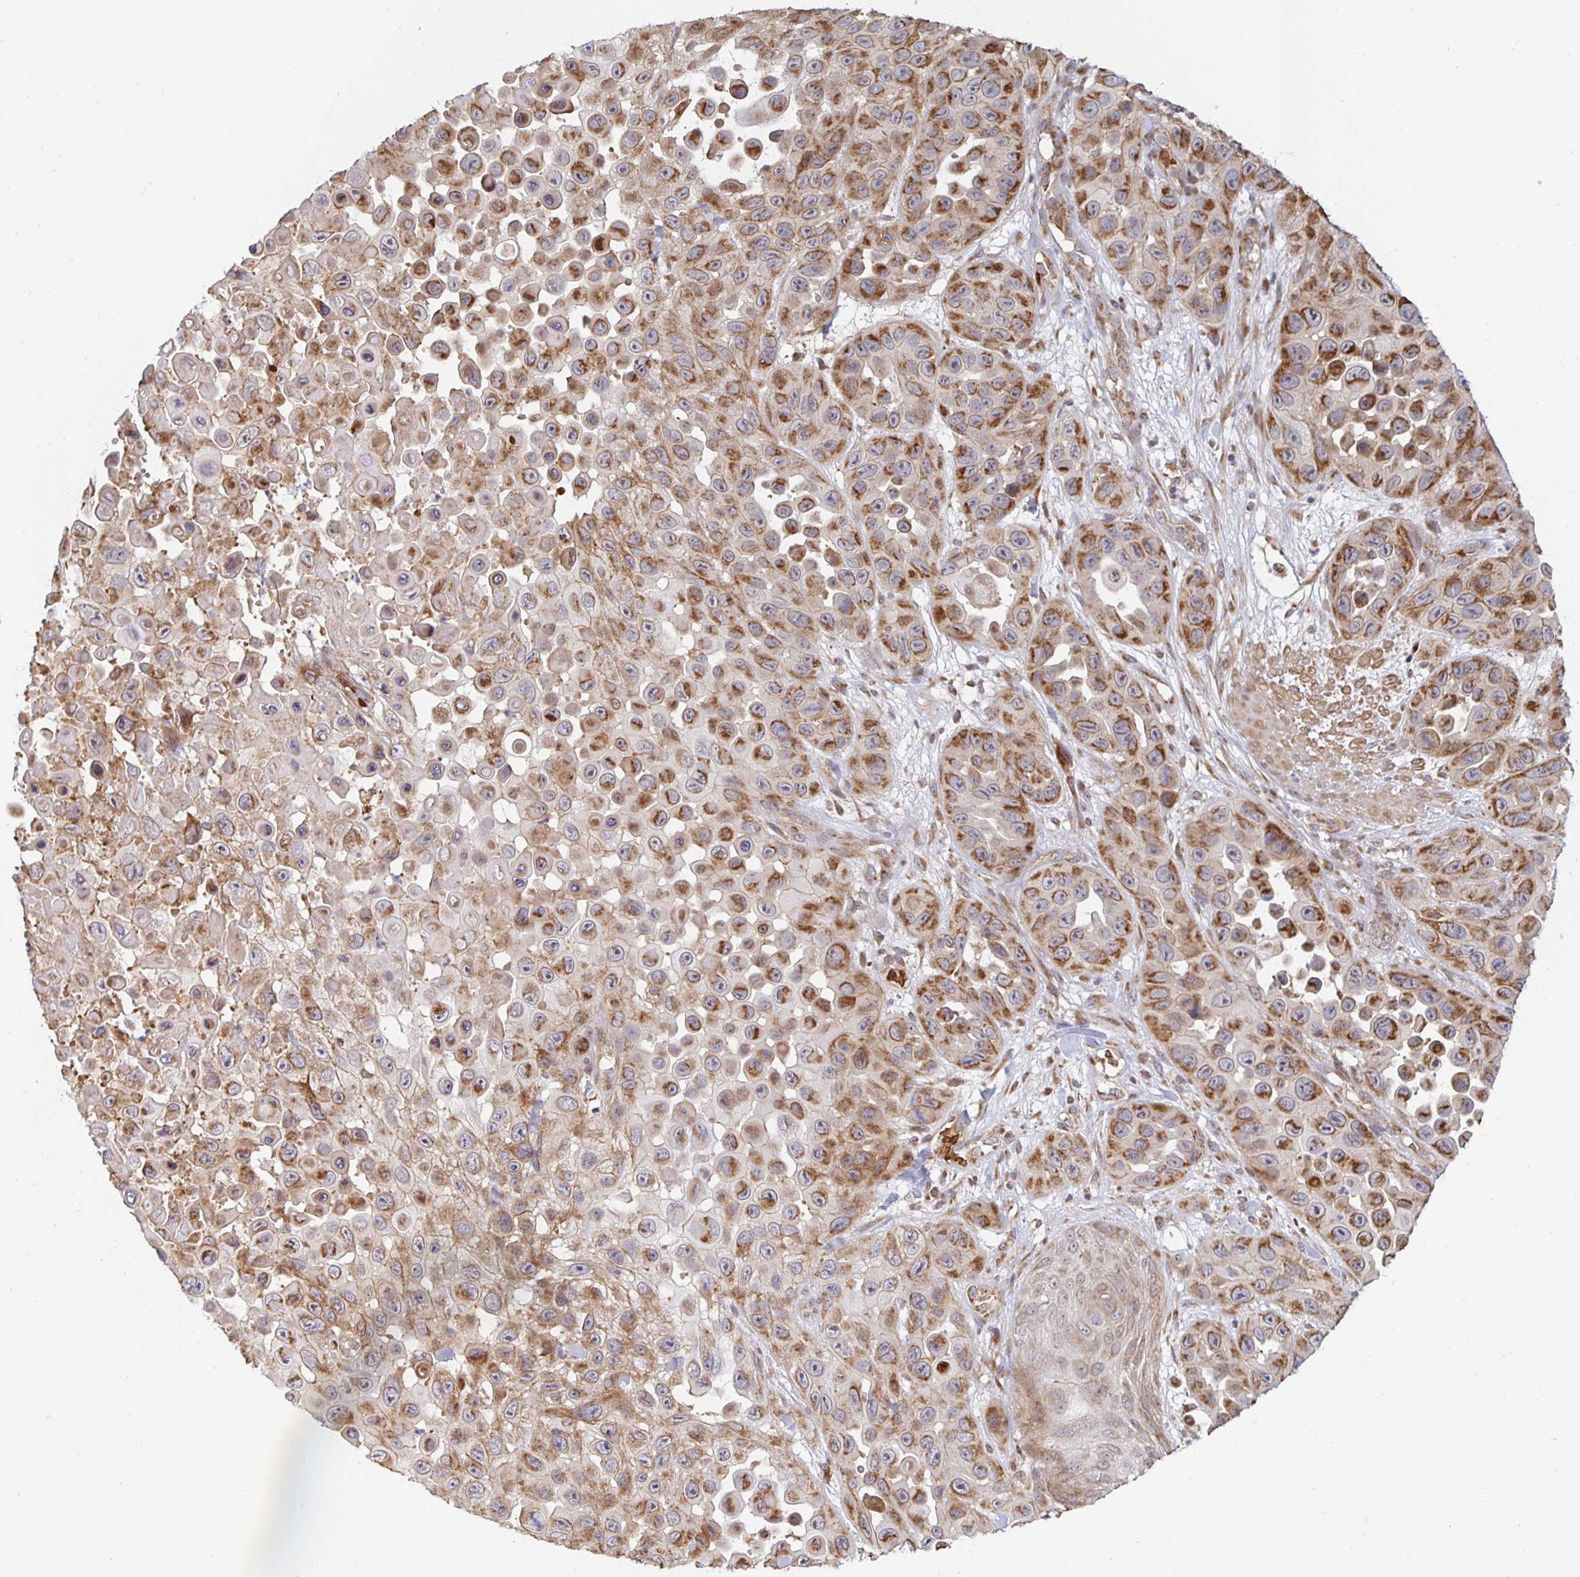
{"staining": {"intensity": "moderate", "quantity": ">75%", "location": "cytoplasmic/membranous"}, "tissue": "skin cancer", "cell_type": "Tumor cells", "image_type": "cancer", "snomed": [{"axis": "morphology", "description": "Squamous cell carcinoma, NOS"}, {"axis": "topography", "description": "Skin"}], "caption": "Immunohistochemistry (IHC) (DAB) staining of skin cancer (squamous cell carcinoma) demonstrates moderate cytoplasmic/membranous protein staining in approximately >75% of tumor cells.", "gene": "MRPL28", "patient": {"sex": "male", "age": 81}}